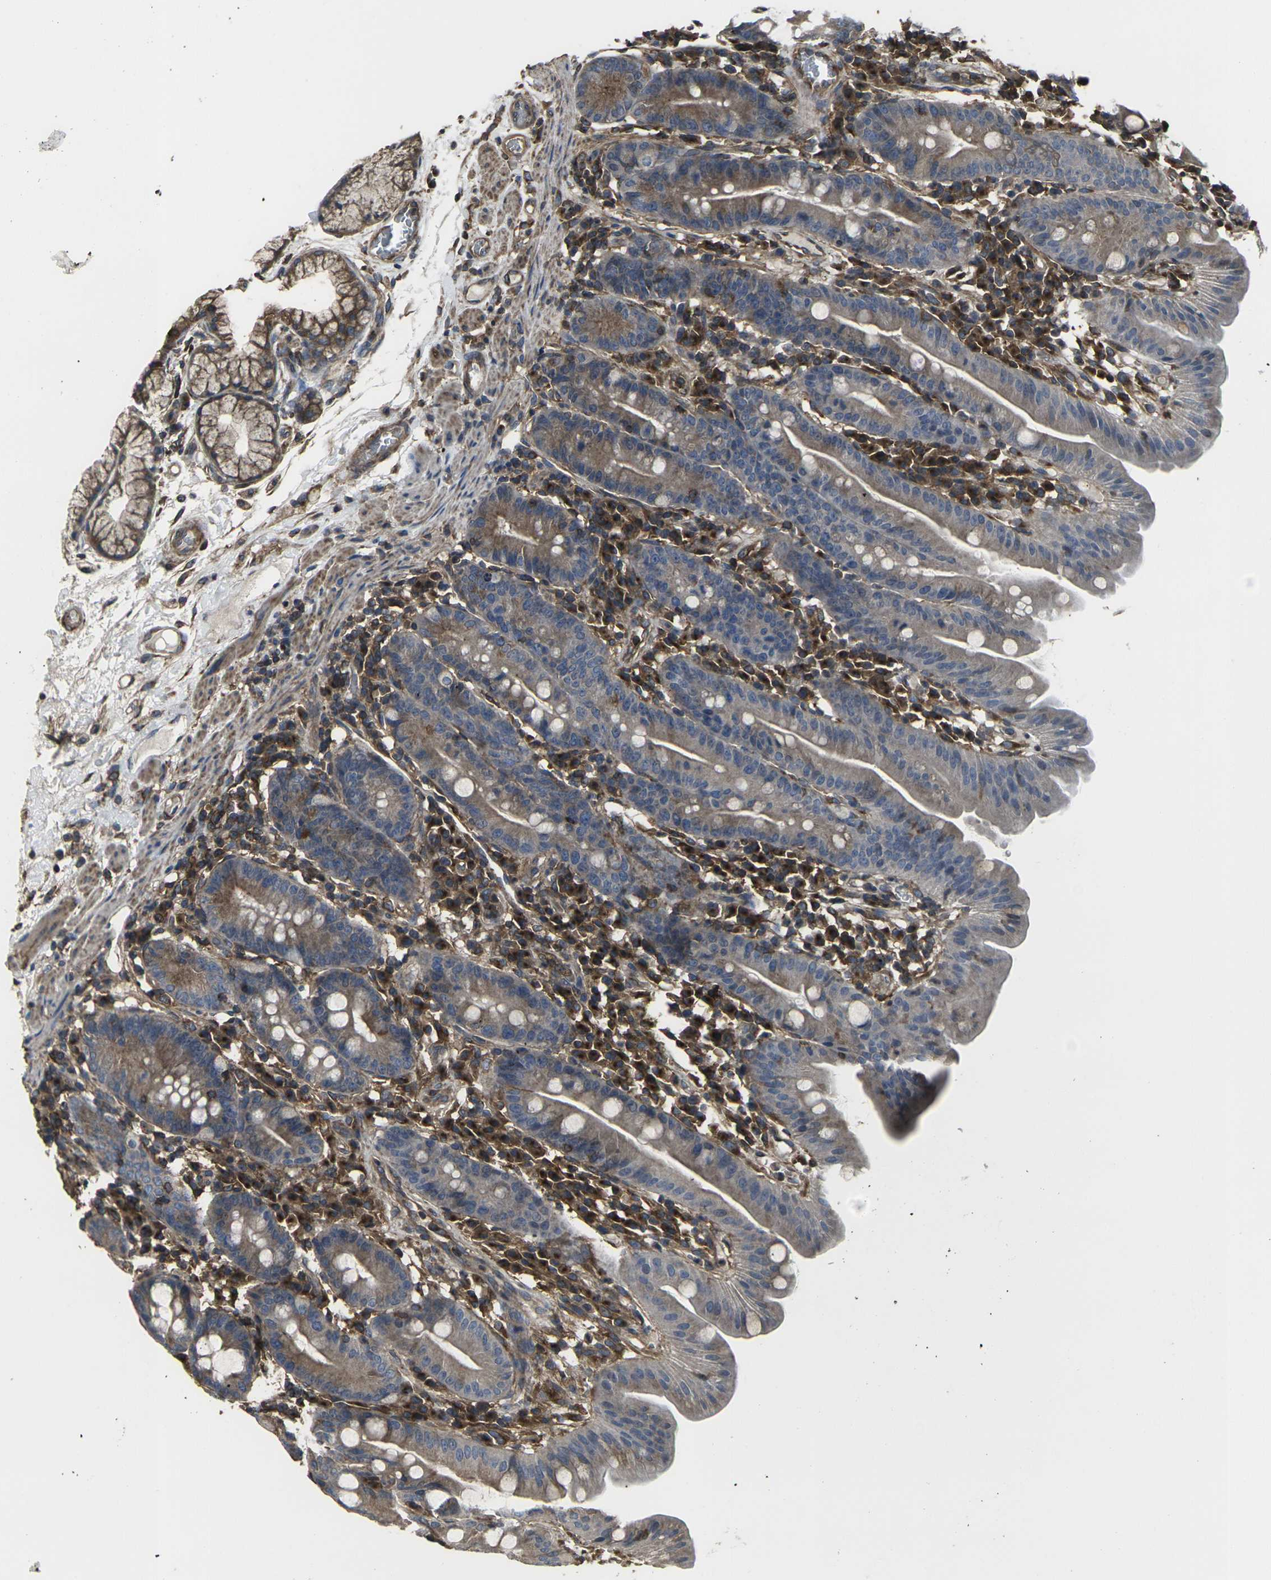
{"staining": {"intensity": "moderate", "quantity": "25%-75%", "location": "cytoplasmic/membranous"}, "tissue": "duodenum", "cell_type": "Glandular cells", "image_type": "normal", "snomed": [{"axis": "morphology", "description": "Normal tissue, NOS"}, {"axis": "topography", "description": "Duodenum"}], "caption": "There is medium levels of moderate cytoplasmic/membranous expression in glandular cells of normal duodenum, as demonstrated by immunohistochemical staining (brown color).", "gene": "PRKACB", "patient": {"sex": "male", "age": 50}}